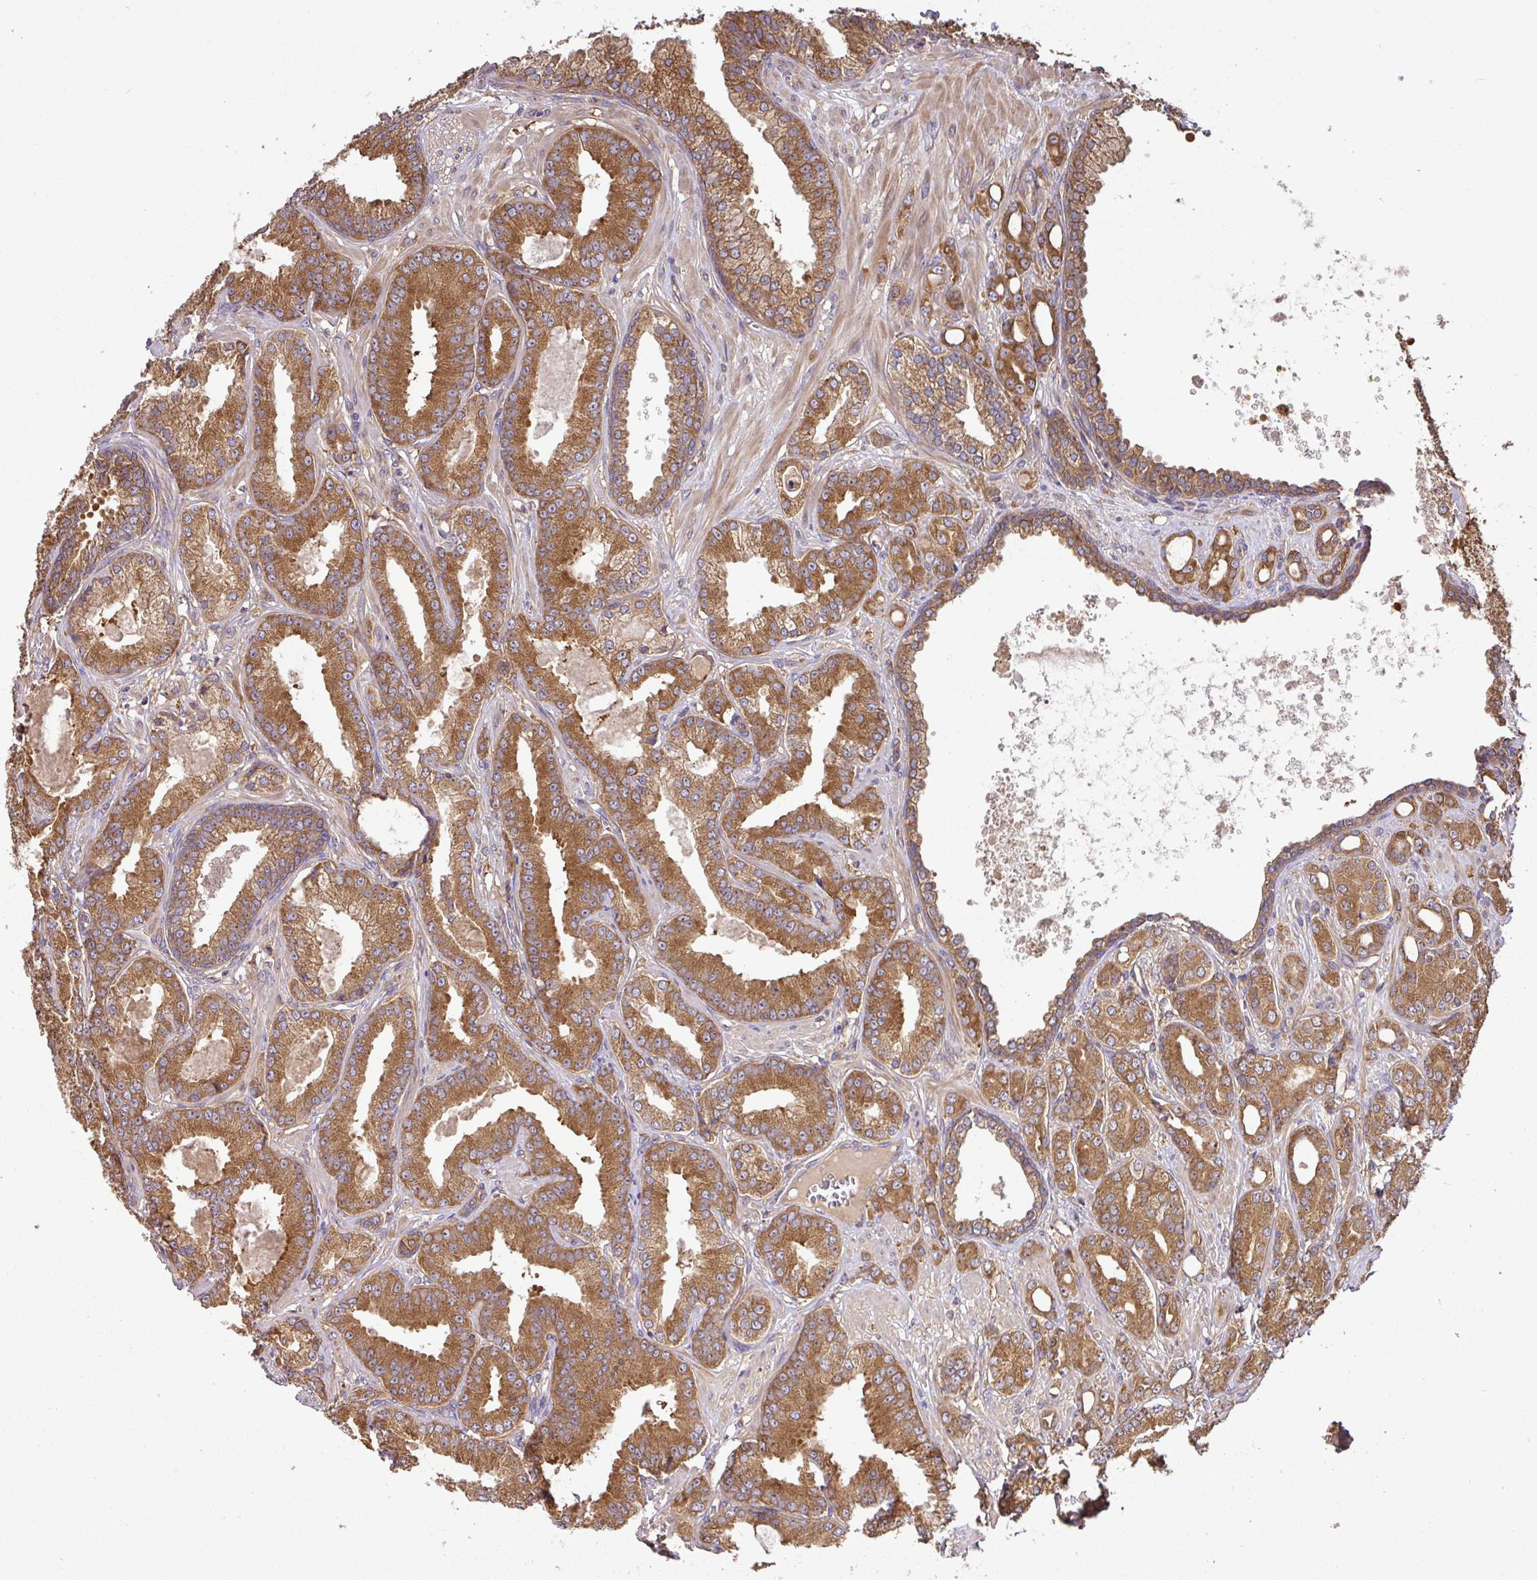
{"staining": {"intensity": "strong", "quantity": ">75%", "location": "cytoplasmic/membranous"}, "tissue": "prostate cancer", "cell_type": "Tumor cells", "image_type": "cancer", "snomed": [{"axis": "morphology", "description": "Adenocarcinoma, High grade"}, {"axis": "topography", "description": "Prostate"}], "caption": "Immunohistochemistry of human prostate high-grade adenocarcinoma displays high levels of strong cytoplasmic/membranous staining in about >75% of tumor cells.", "gene": "GSPT1", "patient": {"sex": "male", "age": 71}}